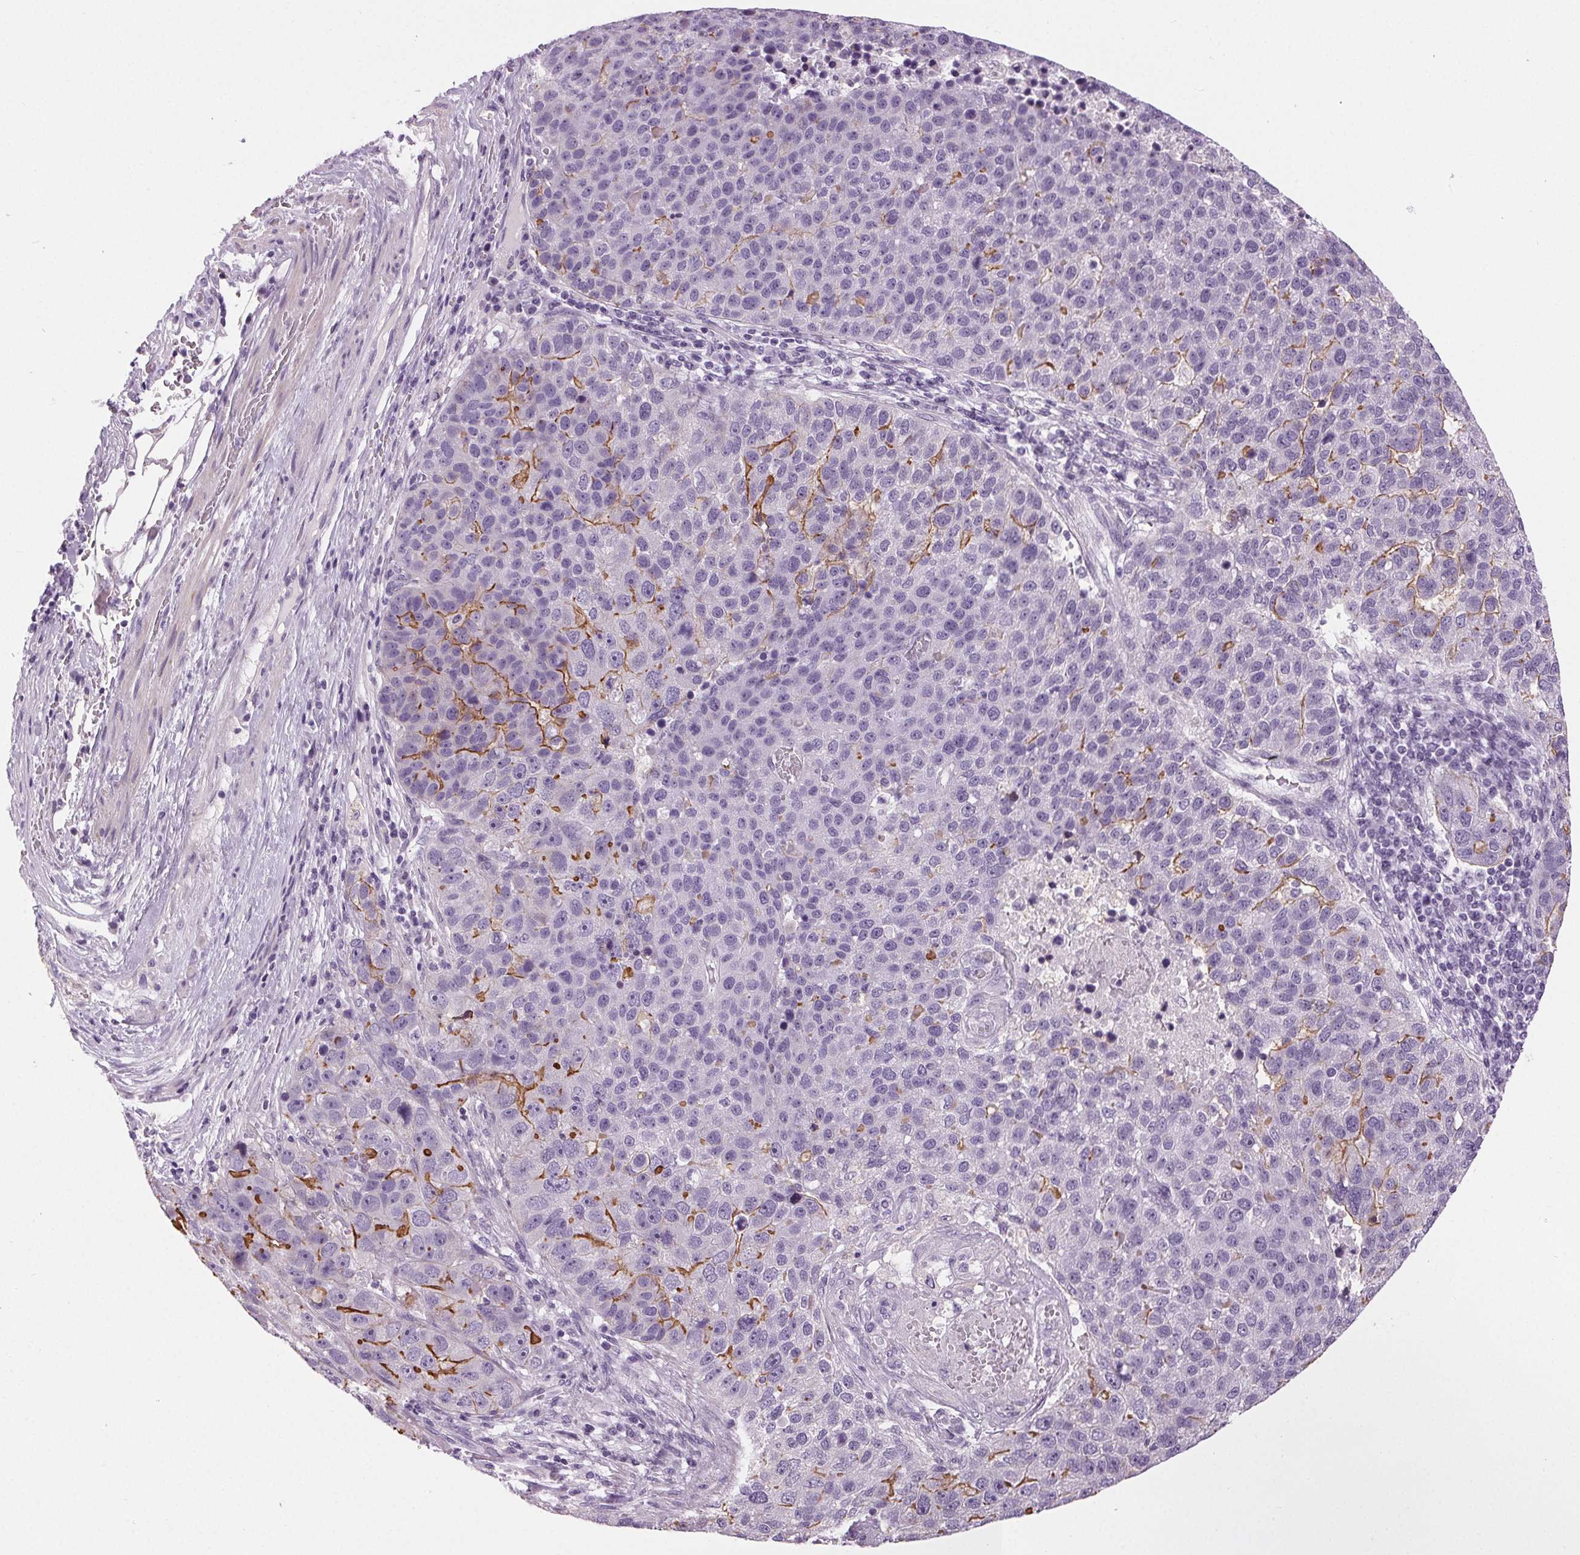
{"staining": {"intensity": "moderate", "quantity": "<25%", "location": "cytoplasmic/membranous"}, "tissue": "pancreatic cancer", "cell_type": "Tumor cells", "image_type": "cancer", "snomed": [{"axis": "morphology", "description": "Adenocarcinoma, NOS"}, {"axis": "topography", "description": "Pancreas"}], "caption": "A low amount of moderate cytoplasmic/membranous expression is seen in approximately <25% of tumor cells in pancreatic adenocarcinoma tissue. Nuclei are stained in blue.", "gene": "MISP", "patient": {"sex": "female", "age": 61}}